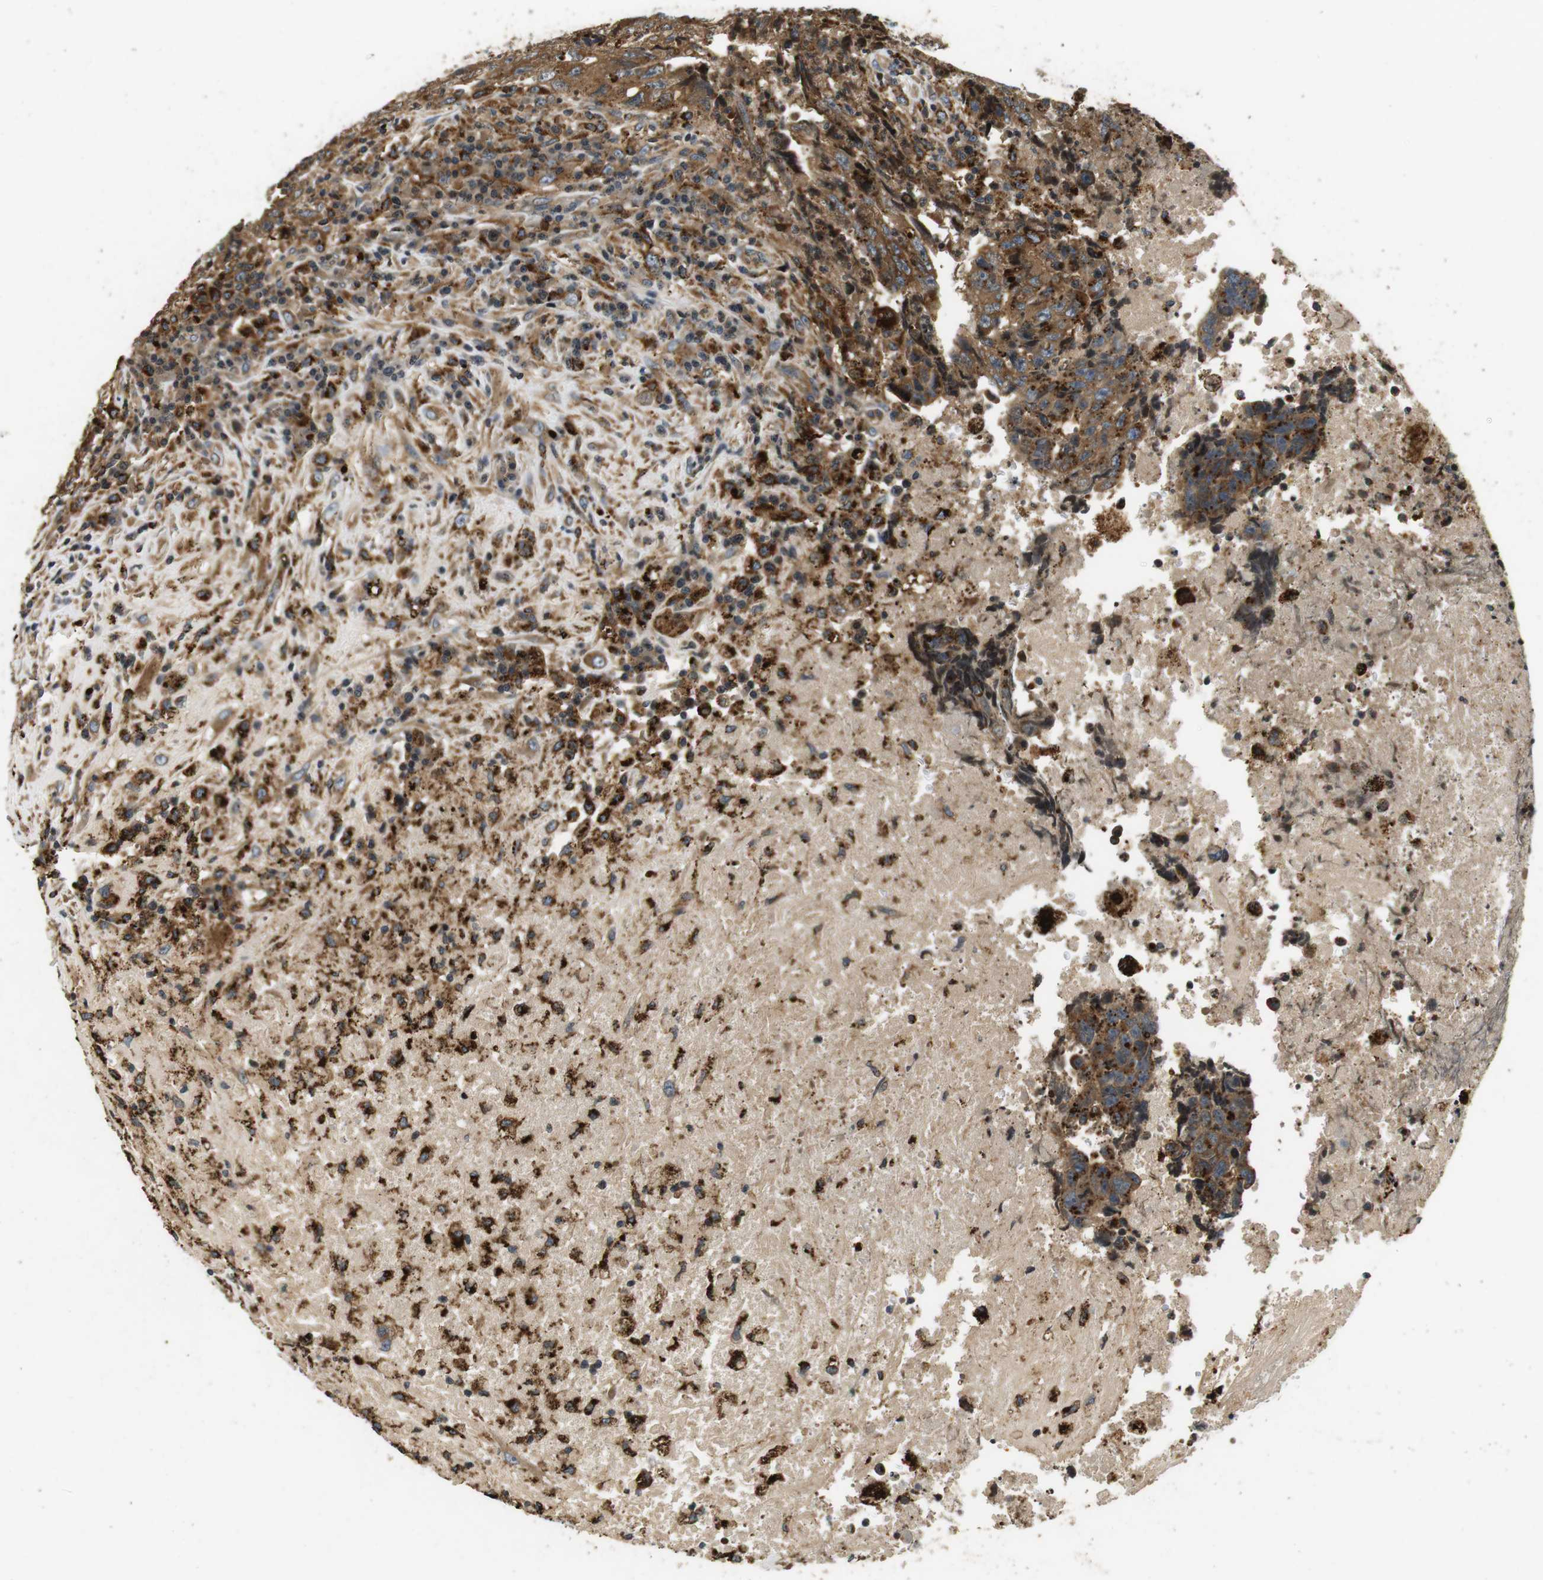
{"staining": {"intensity": "moderate", "quantity": ">75%", "location": "cytoplasmic/membranous"}, "tissue": "testis cancer", "cell_type": "Tumor cells", "image_type": "cancer", "snomed": [{"axis": "morphology", "description": "Necrosis, NOS"}, {"axis": "morphology", "description": "Carcinoma, Embryonal, NOS"}, {"axis": "topography", "description": "Testis"}], "caption": "Immunohistochemical staining of embryonal carcinoma (testis) displays medium levels of moderate cytoplasmic/membranous protein expression in about >75% of tumor cells.", "gene": "TXNRD1", "patient": {"sex": "male", "age": 19}}